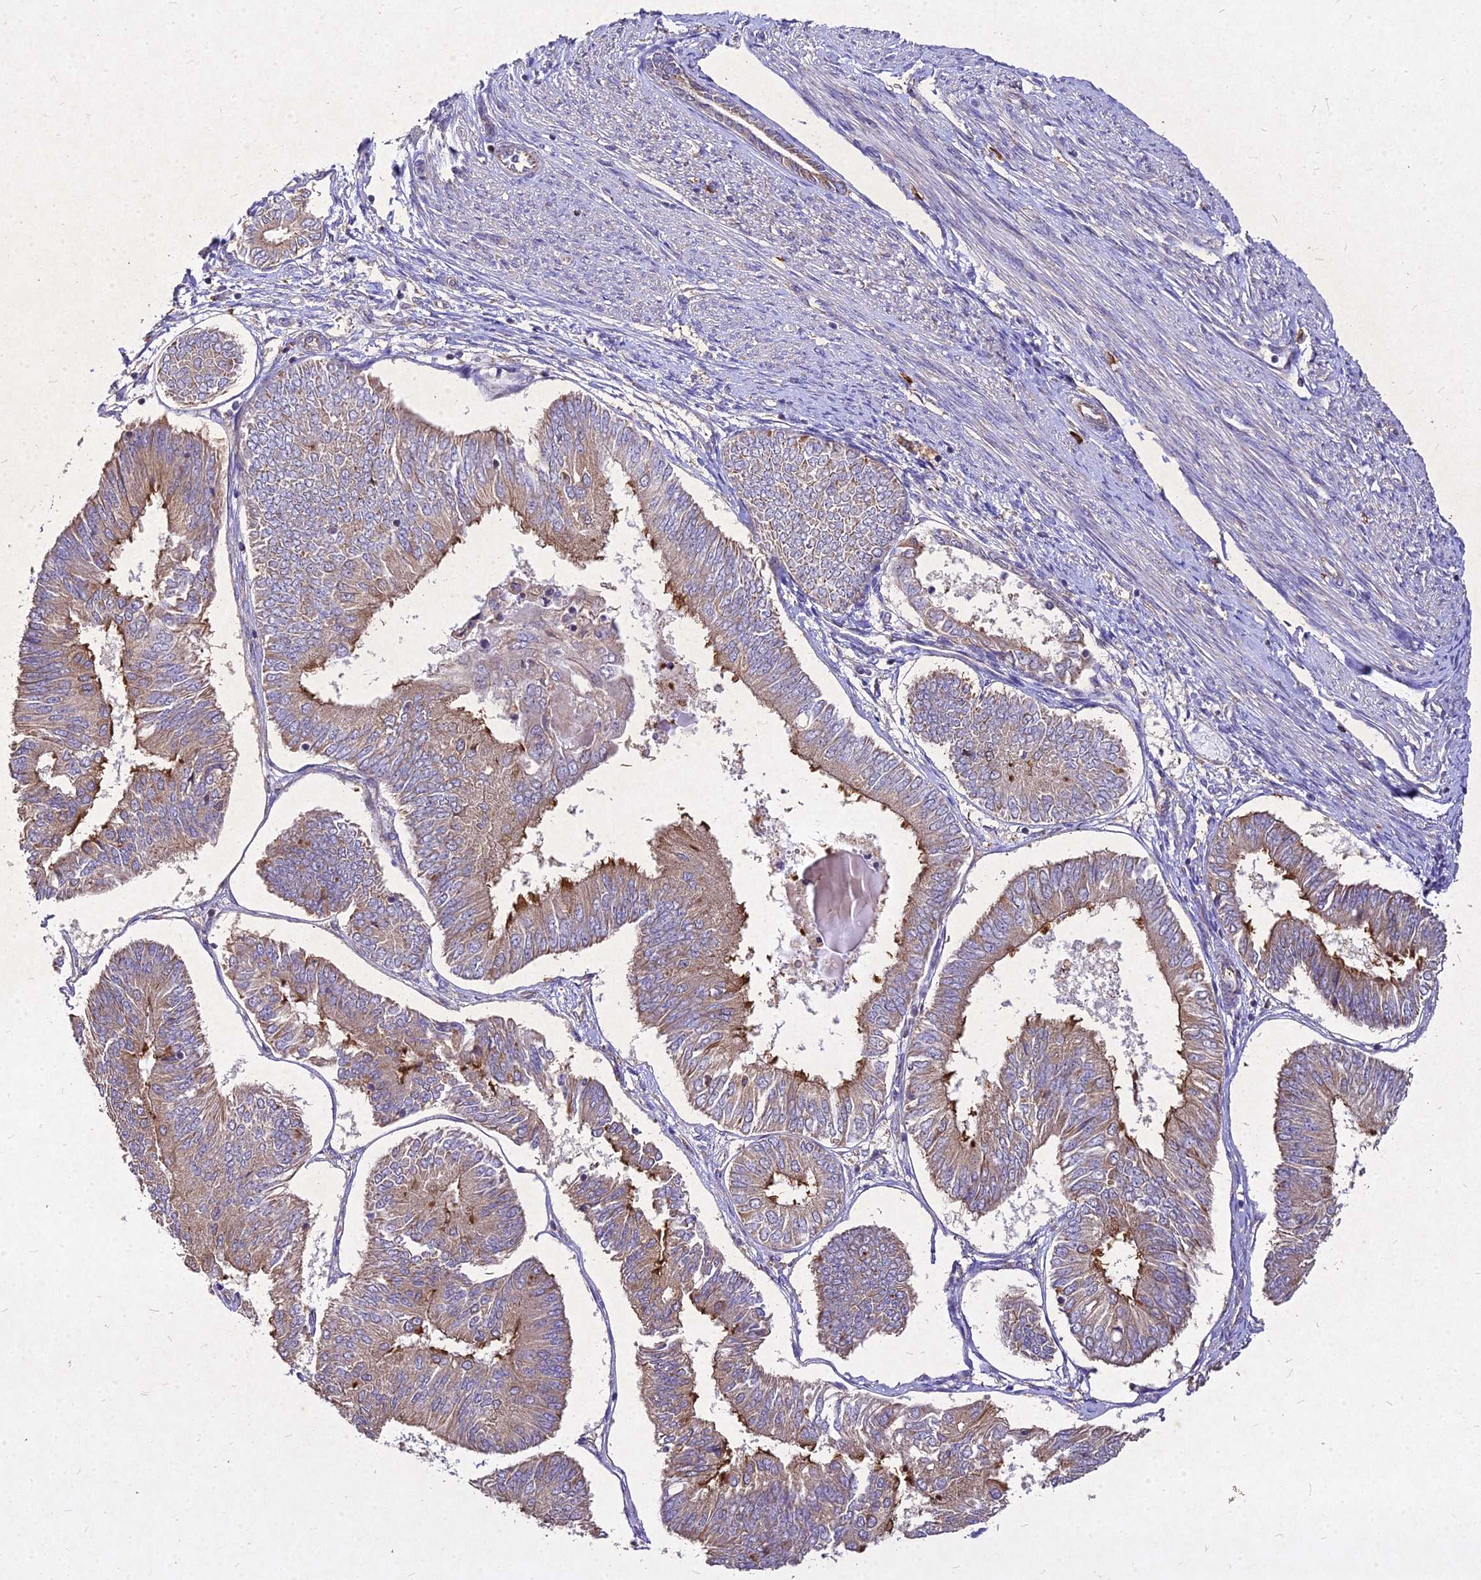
{"staining": {"intensity": "moderate", "quantity": "25%-75%", "location": "cytoplasmic/membranous"}, "tissue": "endometrial cancer", "cell_type": "Tumor cells", "image_type": "cancer", "snomed": [{"axis": "morphology", "description": "Adenocarcinoma, NOS"}, {"axis": "topography", "description": "Endometrium"}], "caption": "DAB (3,3'-diaminobenzidine) immunohistochemical staining of adenocarcinoma (endometrial) displays moderate cytoplasmic/membranous protein expression in approximately 25%-75% of tumor cells. Nuclei are stained in blue.", "gene": "SKA1", "patient": {"sex": "female", "age": 58}}